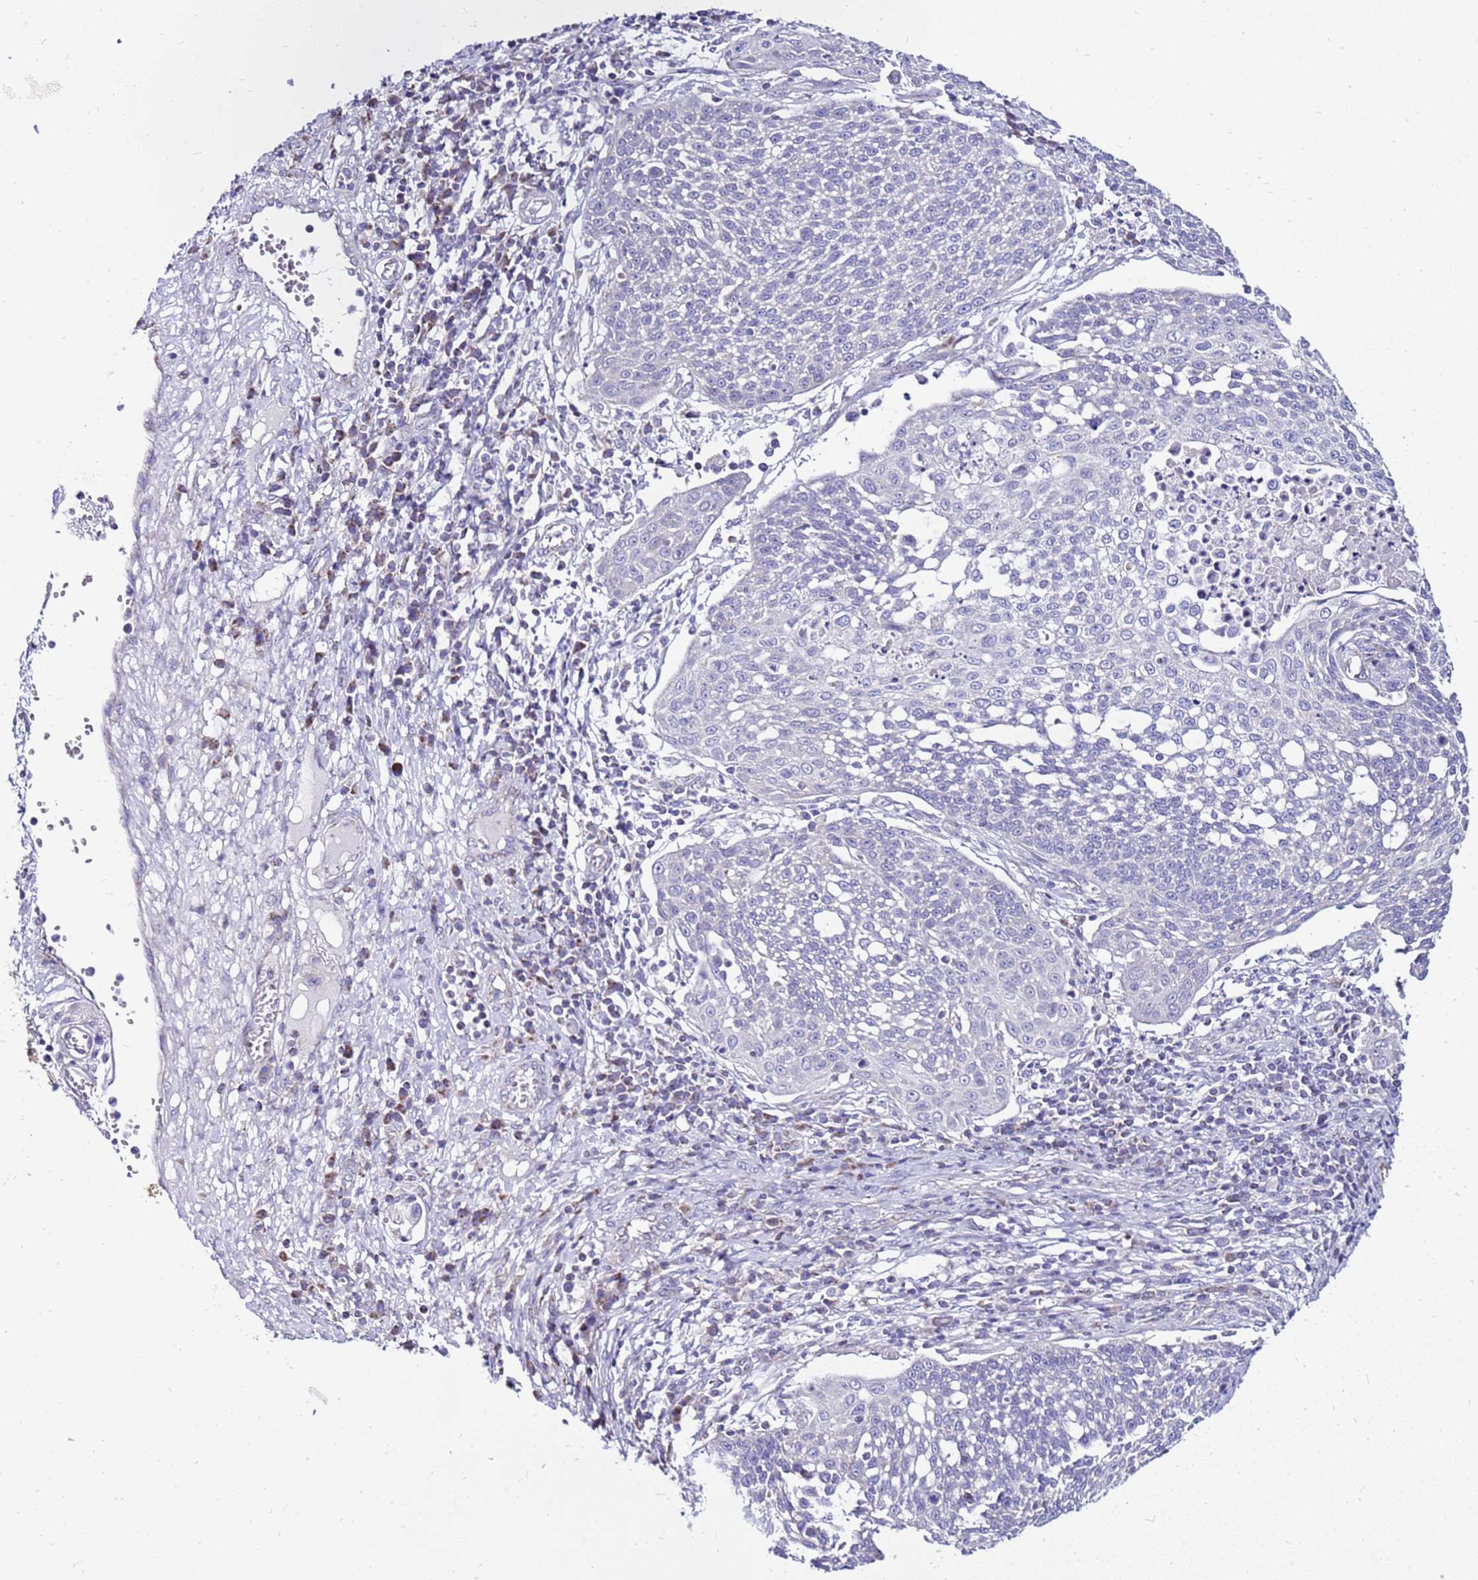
{"staining": {"intensity": "negative", "quantity": "none", "location": "none"}, "tissue": "cervical cancer", "cell_type": "Tumor cells", "image_type": "cancer", "snomed": [{"axis": "morphology", "description": "Squamous cell carcinoma, NOS"}, {"axis": "topography", "description": "Cervix"}], "caption": "An IHC micrograph of cervical squamous cell carcinoma is shown. There is no staining in tumor cells of cervical squamous cell carcinoma.", "gene": "IGF1R", "patient": {"sex": "female", "age": 34}}